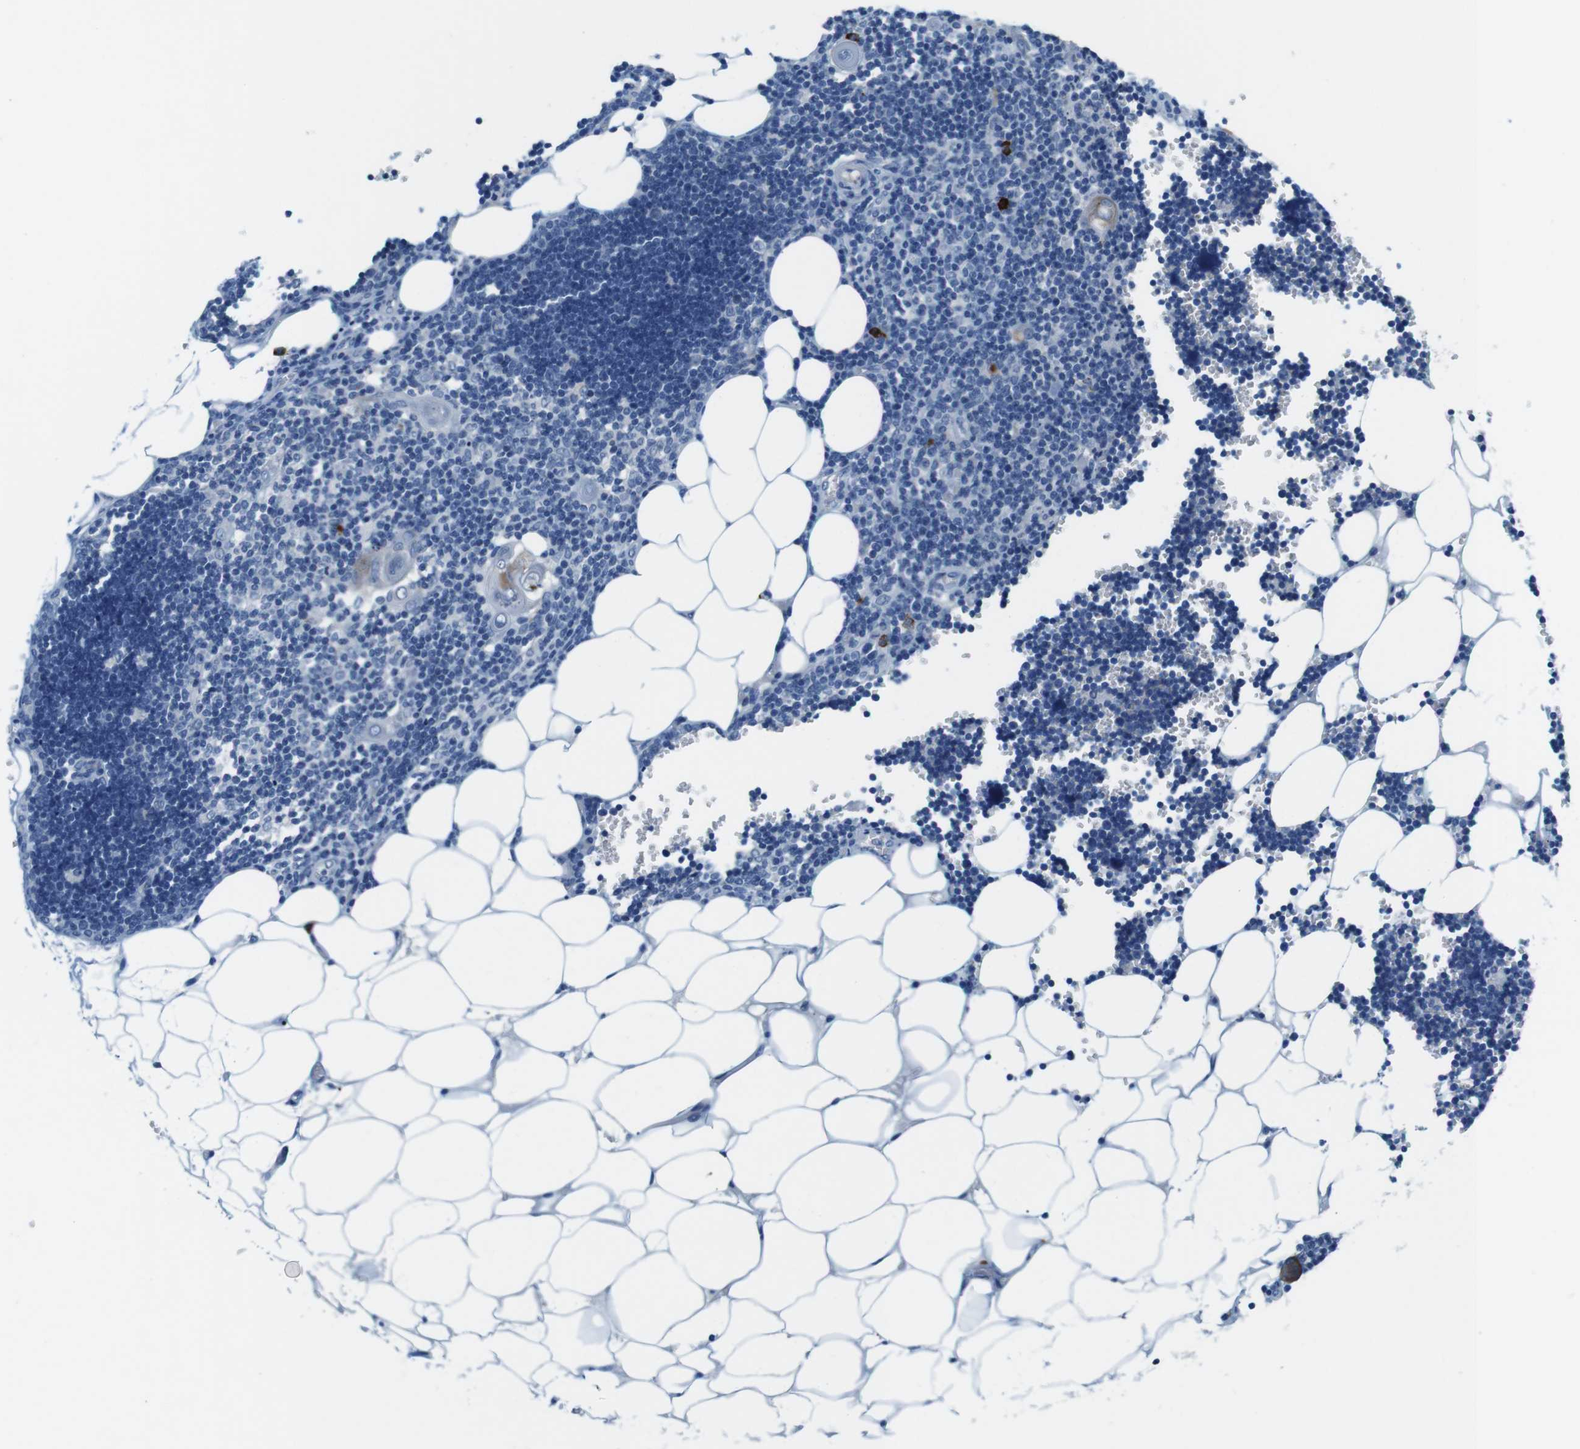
{"staining": {"intensity": "negative", "quantity": "none", "location": "none"}, "tissue": "lymph node", "cell_type": "Germinal center cells", "image_type": "normal", "snomed": [{"axis": "morphology", "description": "Normal tissue, NOS"}, {"axis": "topography", "description": "Lymph node"}], "caption": "Lymph node stained for a protein using immunohistochemistry demonstrates no staining germinal center cells.", "gene": "SLC35A3", "patient": {"sex": "male", "age": 33}}